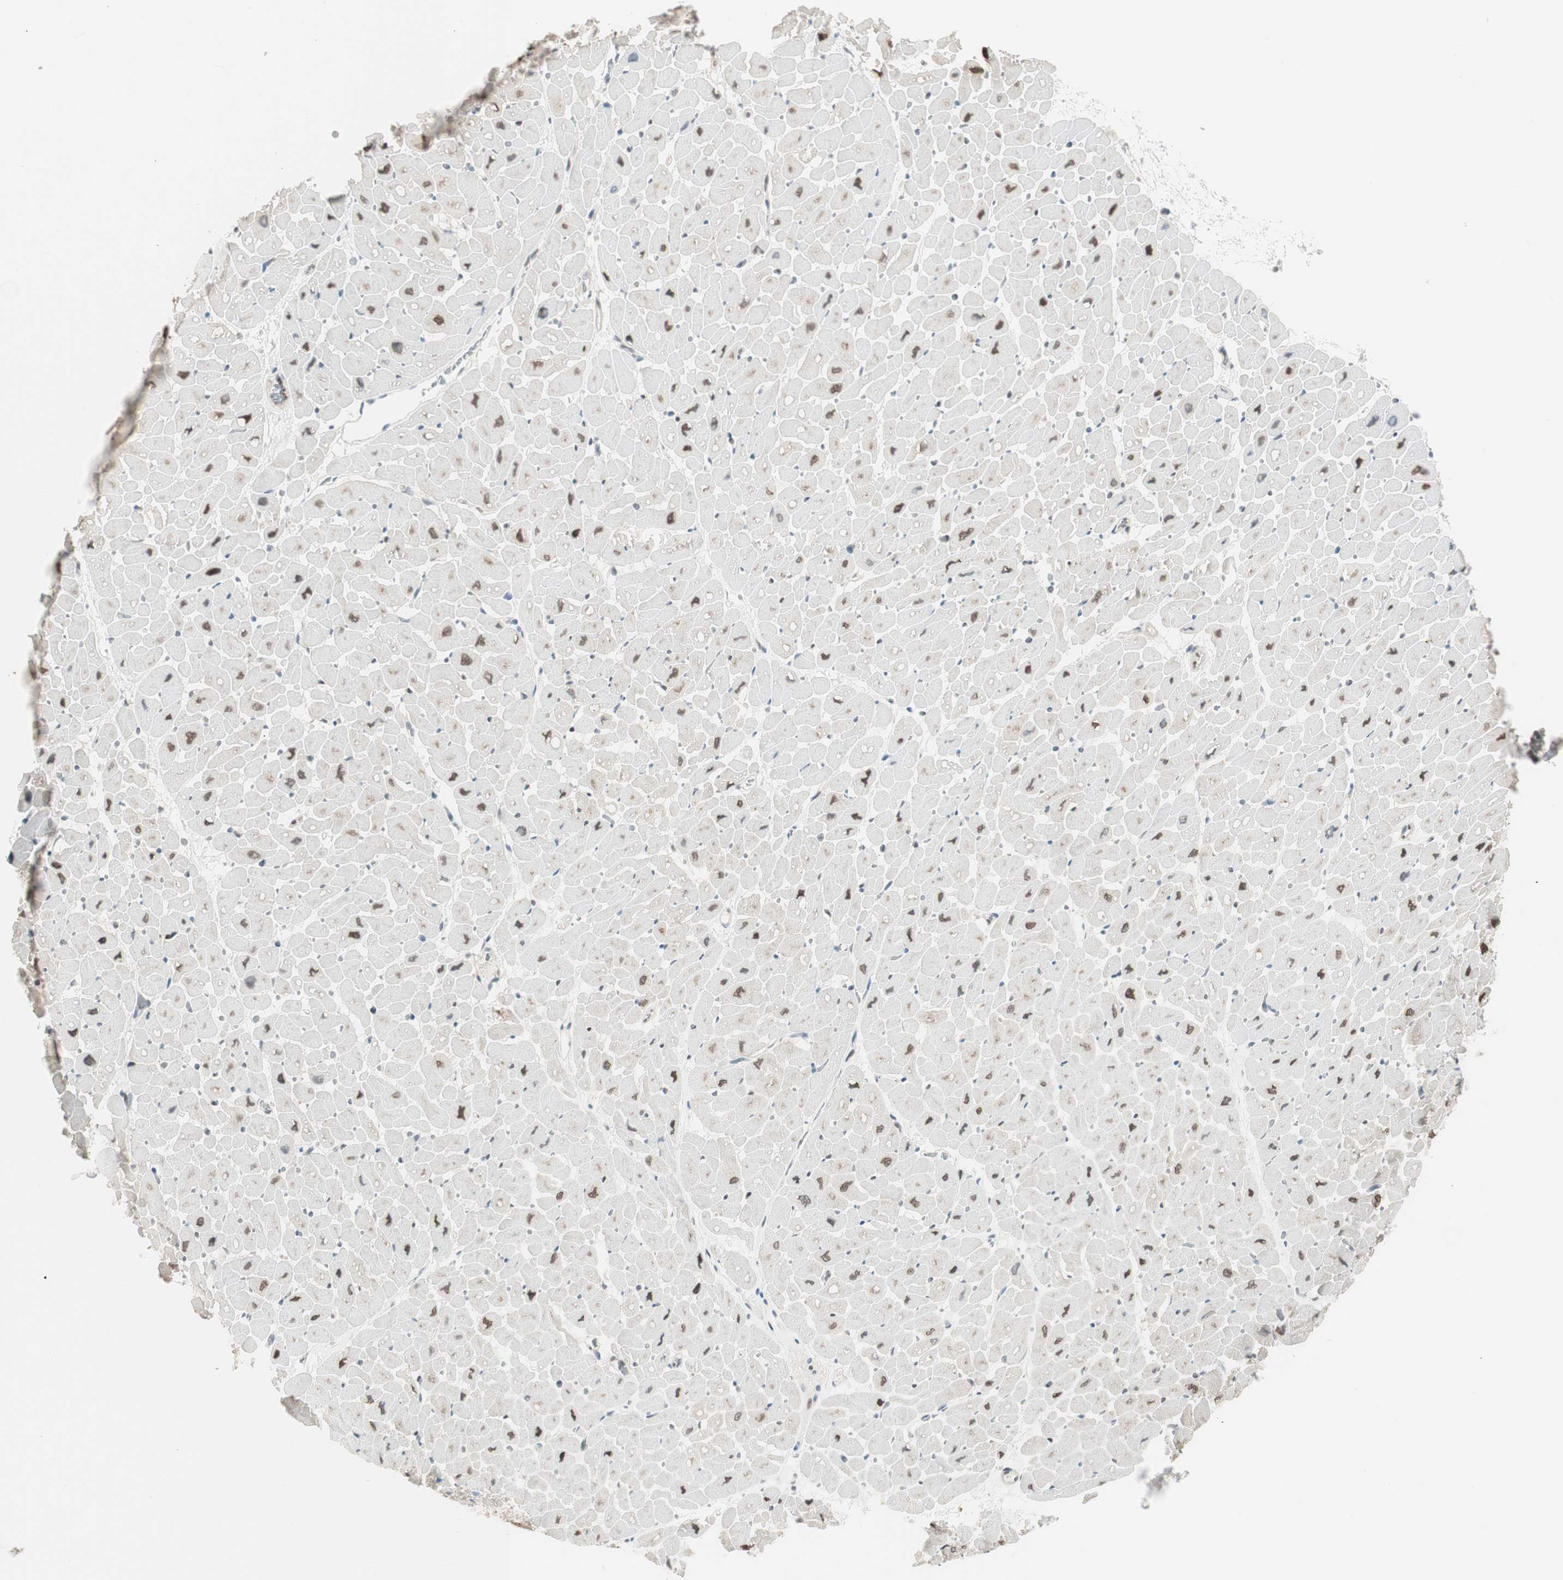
{"staining": {"intensity": "moderate", "quantity": "25%-75%", "location": "nuclear"}, "tissue": "heart muscle", "cell_type": "Cardiomyocytes", "image_type": "normal", "snomed": [{"axis": "morphology", "description": "Normal tissue, NOS"}, {"axis": "topography", "description": "Heart"}], "caption": "This micrograph shows unremarkable heart muscle stained with immunohistochemistry (IHC) to label a protein in brown. The nuclear of cardiomyocytes show moderate positivity for the protein. Nuclei are counter-stained blue.", "gene": "LONP2", "patient": {"sex": "male", "age": 45}}